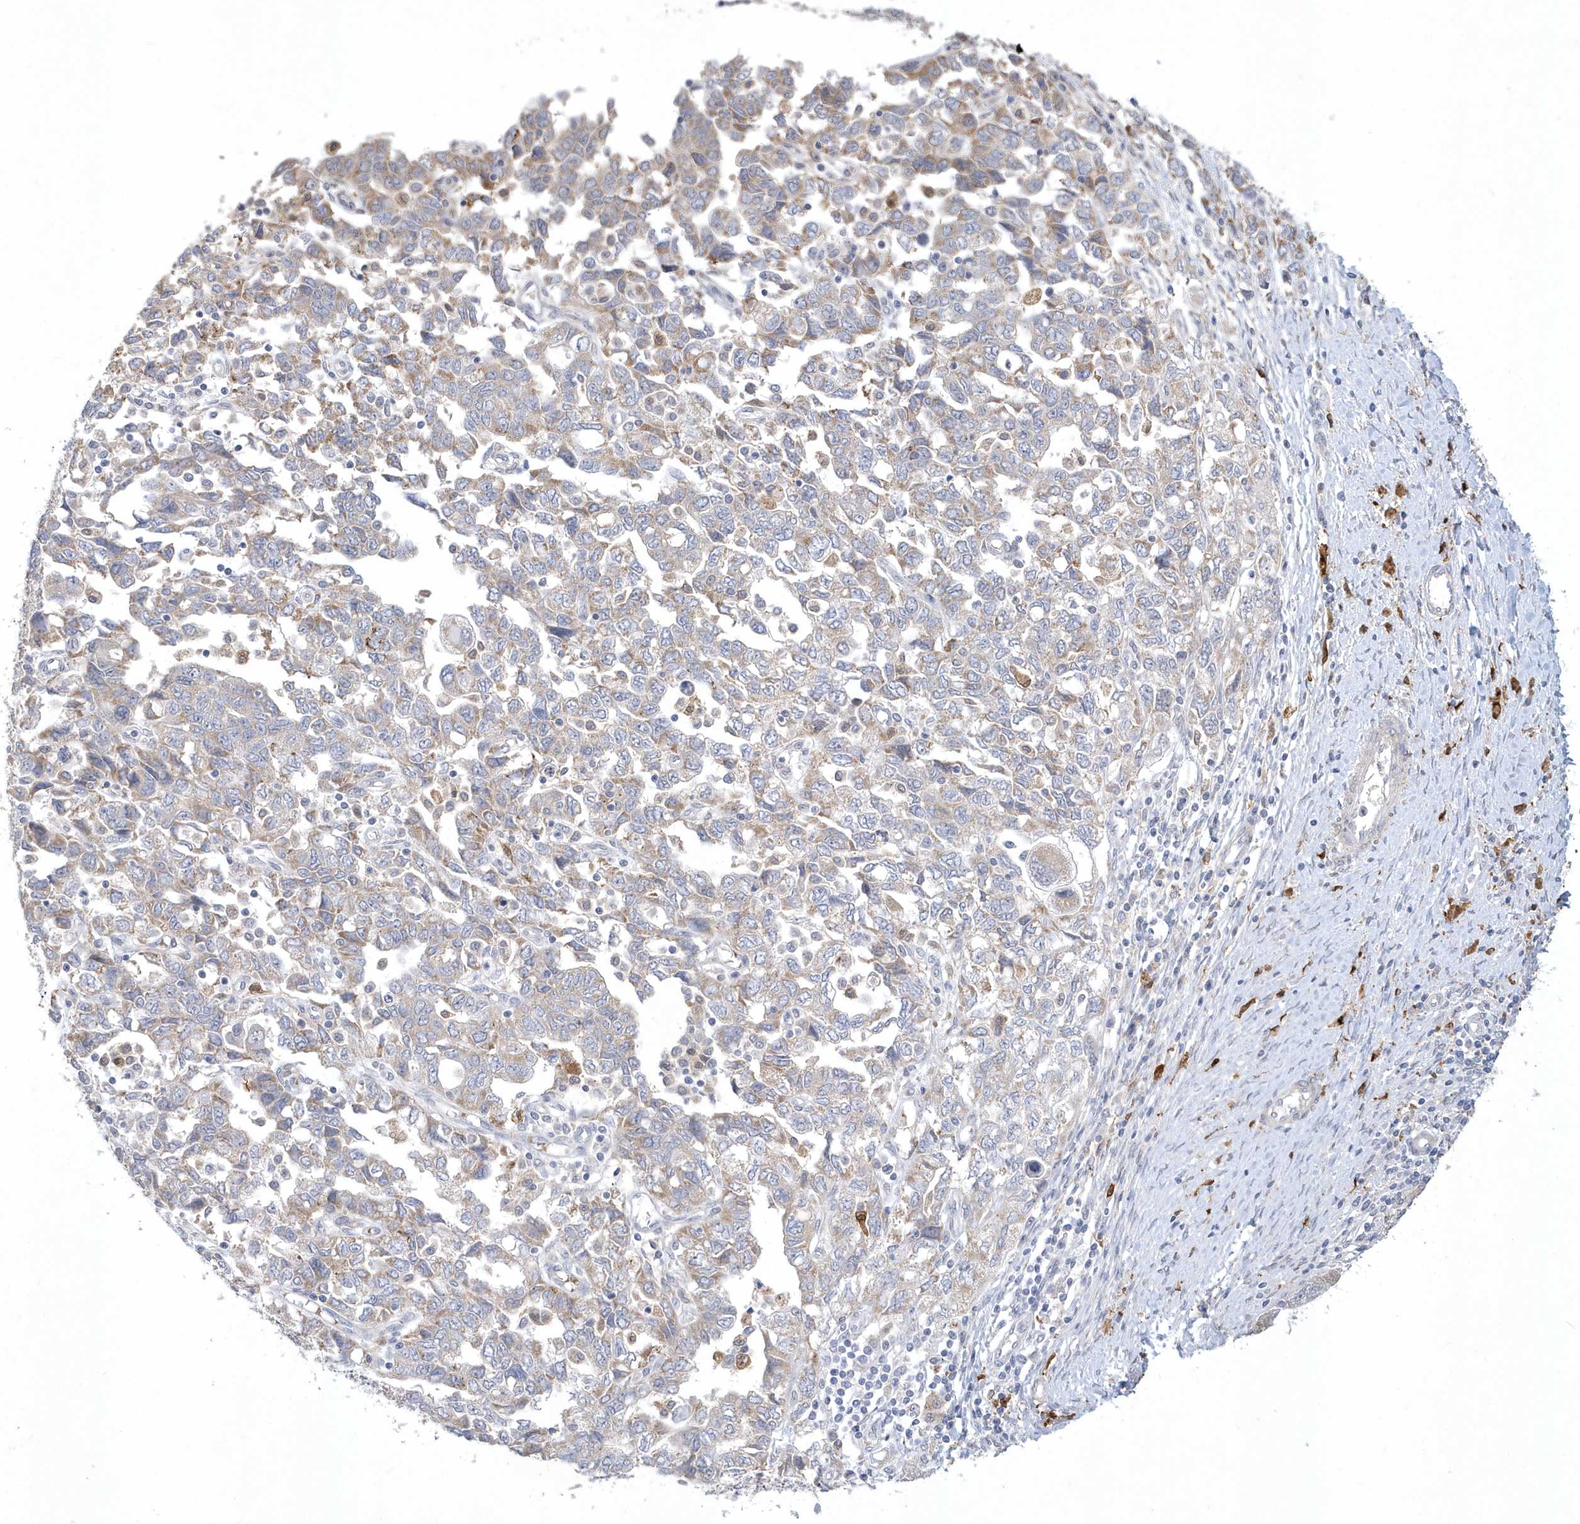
{"staining": {"intensity": "weak", "quantity": "25%-75%", "location": "cytoplasmic/membranous"}, "tissue": "ovarian cancer", "cell_type": "Tumor cells", "image_type": "cancer", "snomed": [{"axis": "morphology", "description": "Carcinoma, NOS"}, {"axis": "morphology", "description": "Cystadenocarcinoma, serous, NOS"}, {"axis": "topography", "description": "Ovary"}], "caption": "The micrograph displays immunohistochemical staining of carcinoma (ovarian). There is weak cytoplasmic/membranous expression is appreciated in about 25%-75% of tumor cells.", "gene": "TSPEAR", "patient": {"sex": "female", "age": 69}}